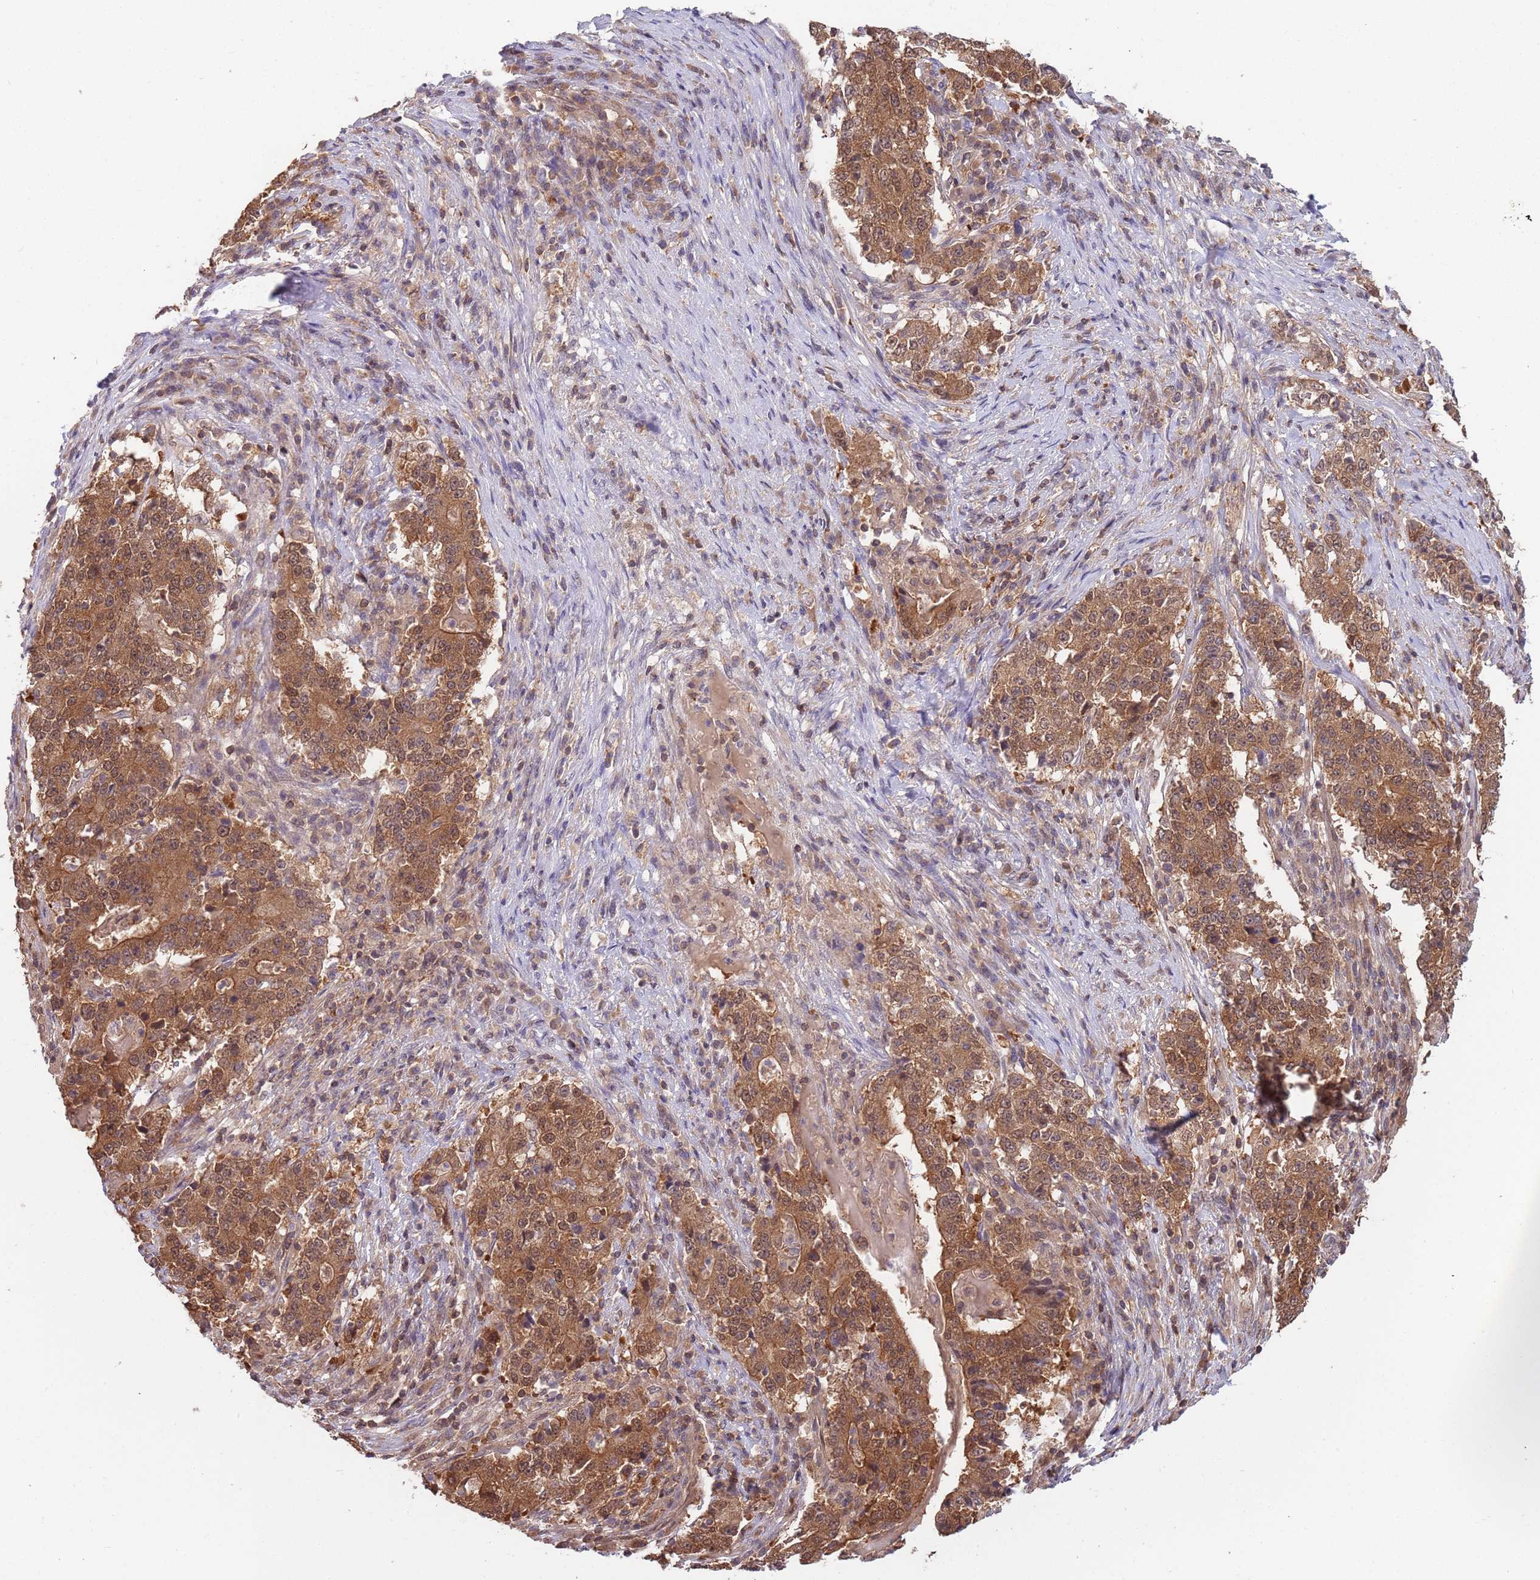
{"staining": {"intensity": "moderate", "quantity": ">75%", "location": "cytoplasmic/membranous"}, "tissue": "stomach cancer", "cell_type": "Tumor cells", "image_type": "cancer", "snomed": [{"axis": "morphology", "description": "Adenocarcinoma, NOS"}, {"axis": "topography", "description": "Stomach"}], "caption": "Immunohistochemistry (IHC) of human stomach cancer (adenocarcinoma) displays medium levels of moderate cytoplasmic/membranous expression in about >75% of tumor cells.", "gene": "GSDMD", "patient": {"sex": "male", "age": 59}}